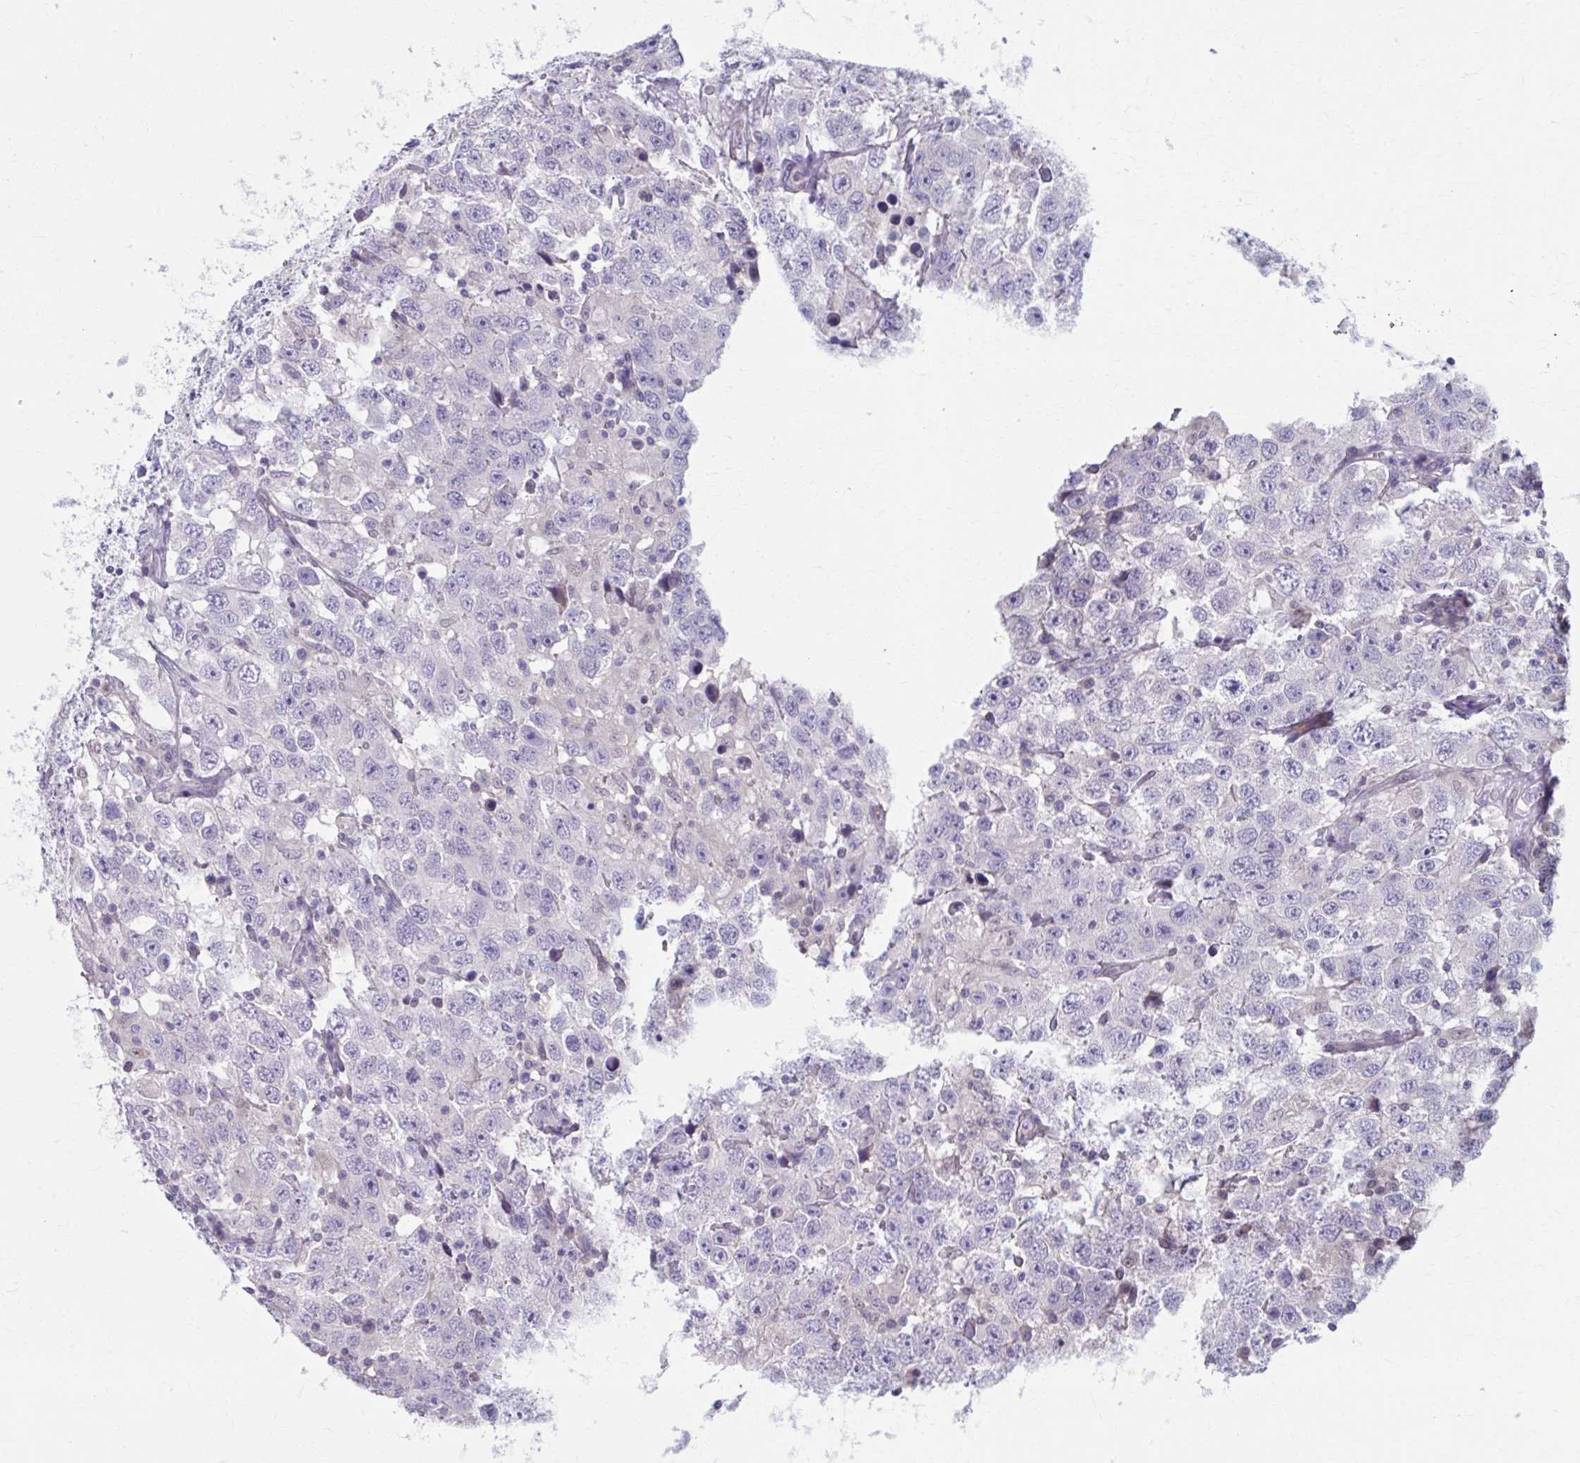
{"staining": {"intensity": "negative", "quantity": "none", "location": "none"}, "tissue": "testis cancer", "cell_type": "Tumor cells", "image_type": "cancer", "snomed": [{"axis": "morphology", "description": "Seminoma, NOS"}, {"axis": "topography", "description": "Testis"}], "caption": "Image shows no protein positivity in tumor cells of seminoma (testis) tissue. The staining was performed using DAB (3,3'-diaminobenzidine) to visualize the protein expression in brown, while the nuclei were stained in blue with hematoxylin (Magnification: 20x).", "gene": "CHST3", "patient": {"sex": "male", "age": 41}}